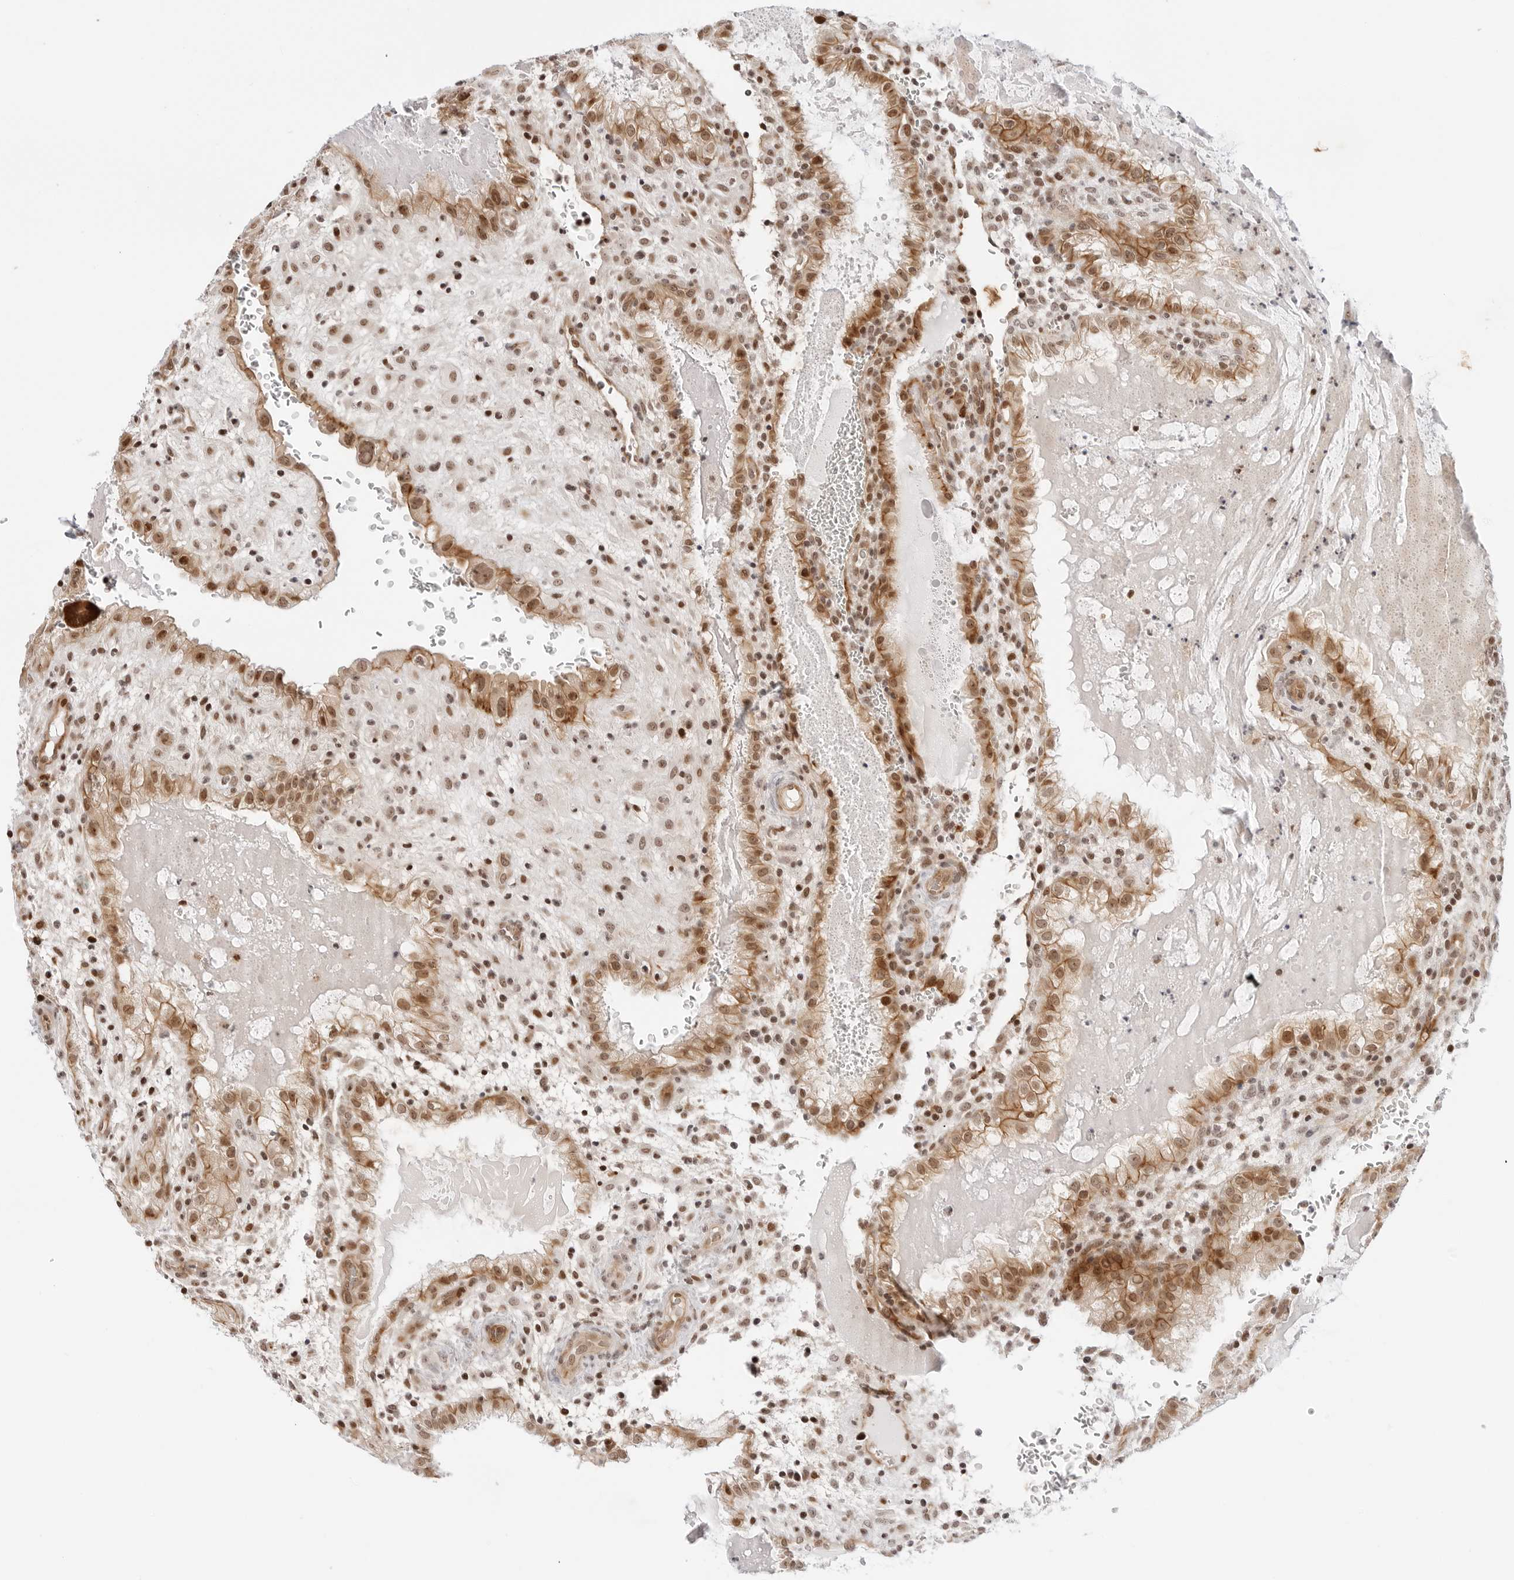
{"staining": {"intensity": "moderate", "quantity": ">75%", "location": "cytoplasmic/membranous,nuclear"}, "tissue": "placenta", "cell_type": "Decidual cells", "image_type": "normal", "snomed": [{"axis": "morphology", "description": "Normal tissue, NOS"}, {"axis": "topography", "description": "Placenta"}], "caption": "DAB (3,3'-diaminobenzidine) immunohistochemical staining of normal human placenta displays moderate cytoplasmic/membranous,nuclear protein positivity in about >75% of decidual cells. Using DAB (brown) and hematoxylin (blue) stains, captured at high magnification using brightfield microscopy.", "gene": "ZNF613", "patient": {"sex": "female", "age": 35}}